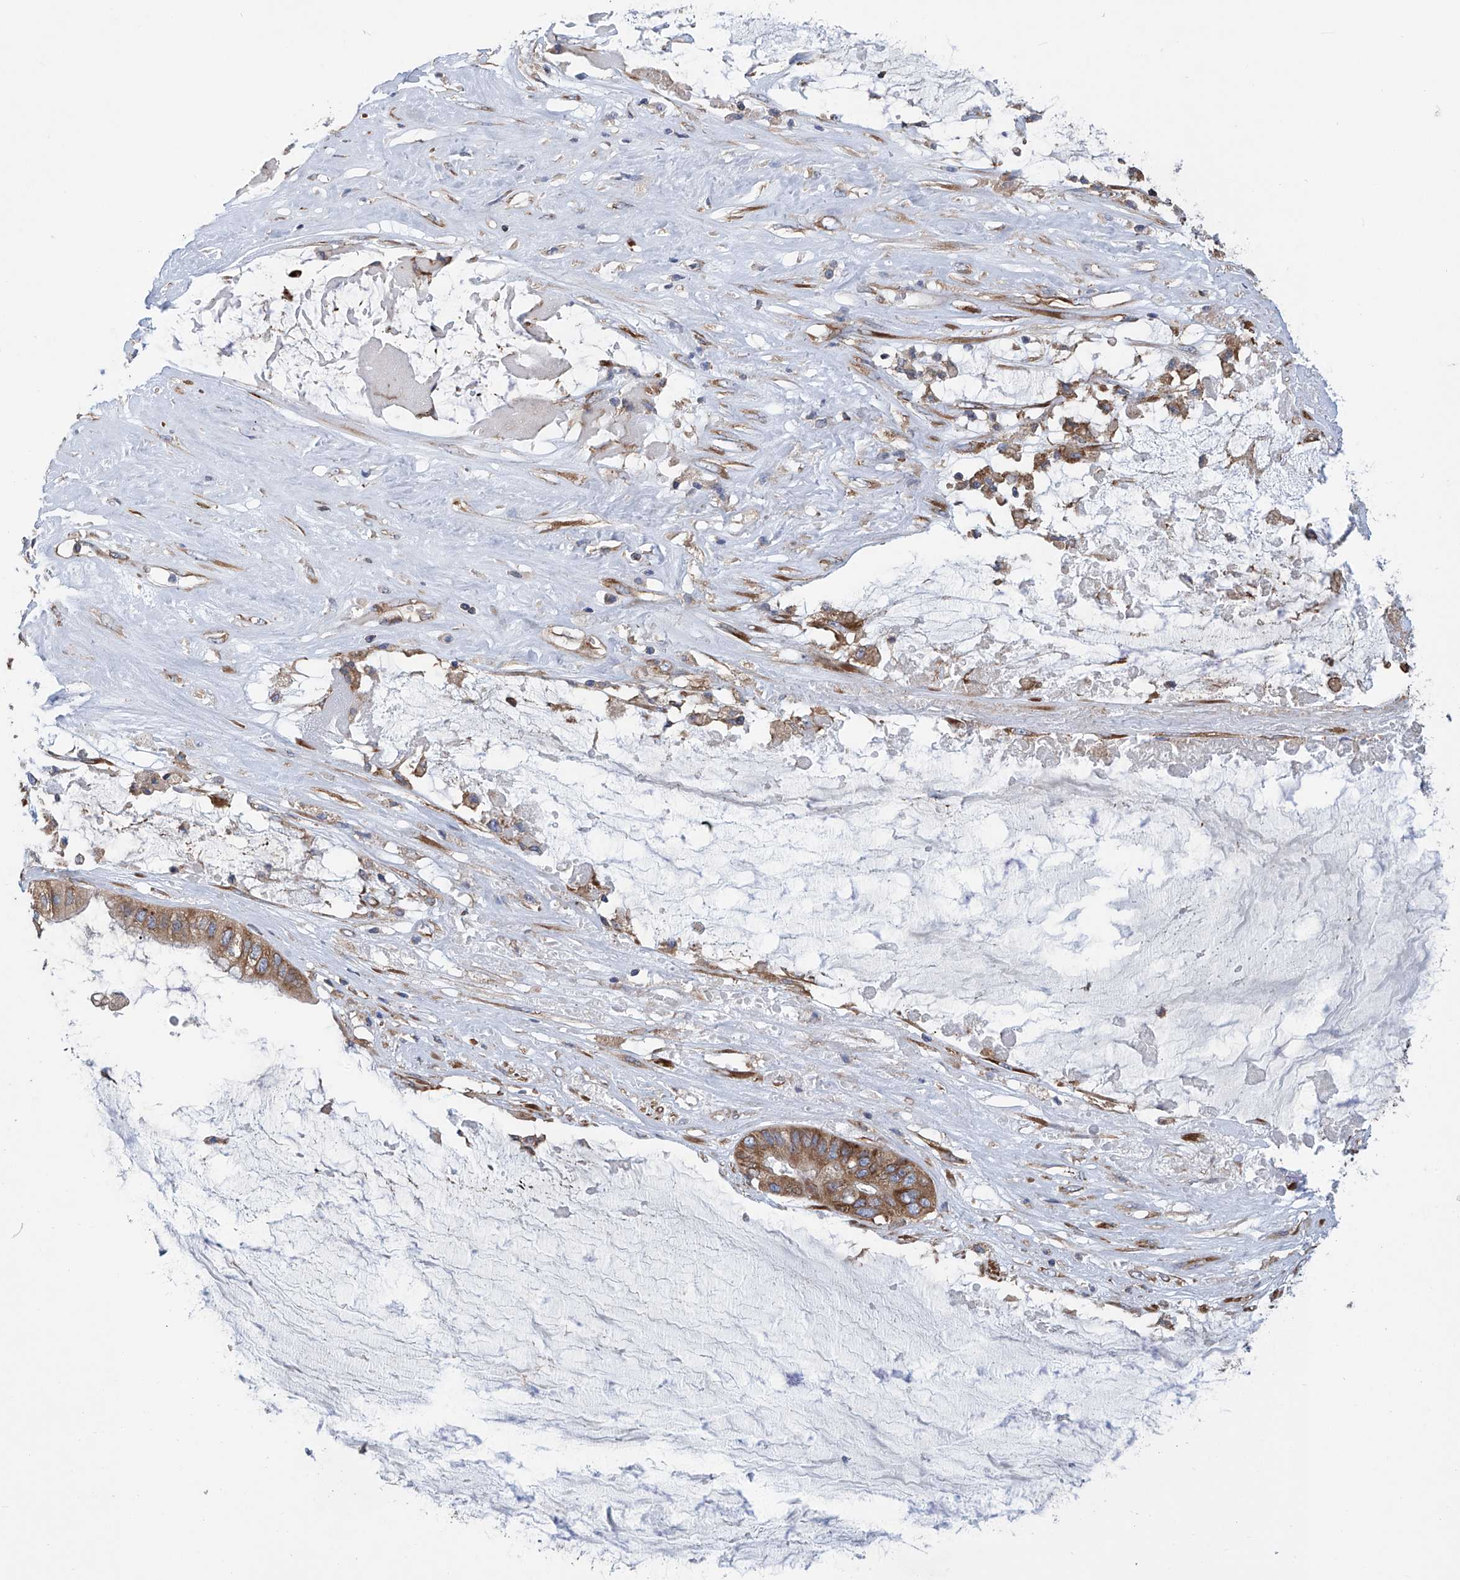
{"staining": {"intensity": "moderate", "quantity": ">75%", "location": "cytoplasmic/membranous"}, "tissue": "ovarian cancer", "cell_type": "Tumor cells", "image_type": "cancer", "snomed": [{"axis": "morphology", "description": "Cystadenocarcinoma, mucinous, NOS"}, {"axis": "topography", "description": "Ovary"}], "caption": "Ovarian cancer (mucinous cystadenocarcinoma) stained for a protein displays moderate cytoplasmic/membranous positivity in tumor cells.", "gene": "SENP2", "patient": {"sex": "female", "age": 80}}